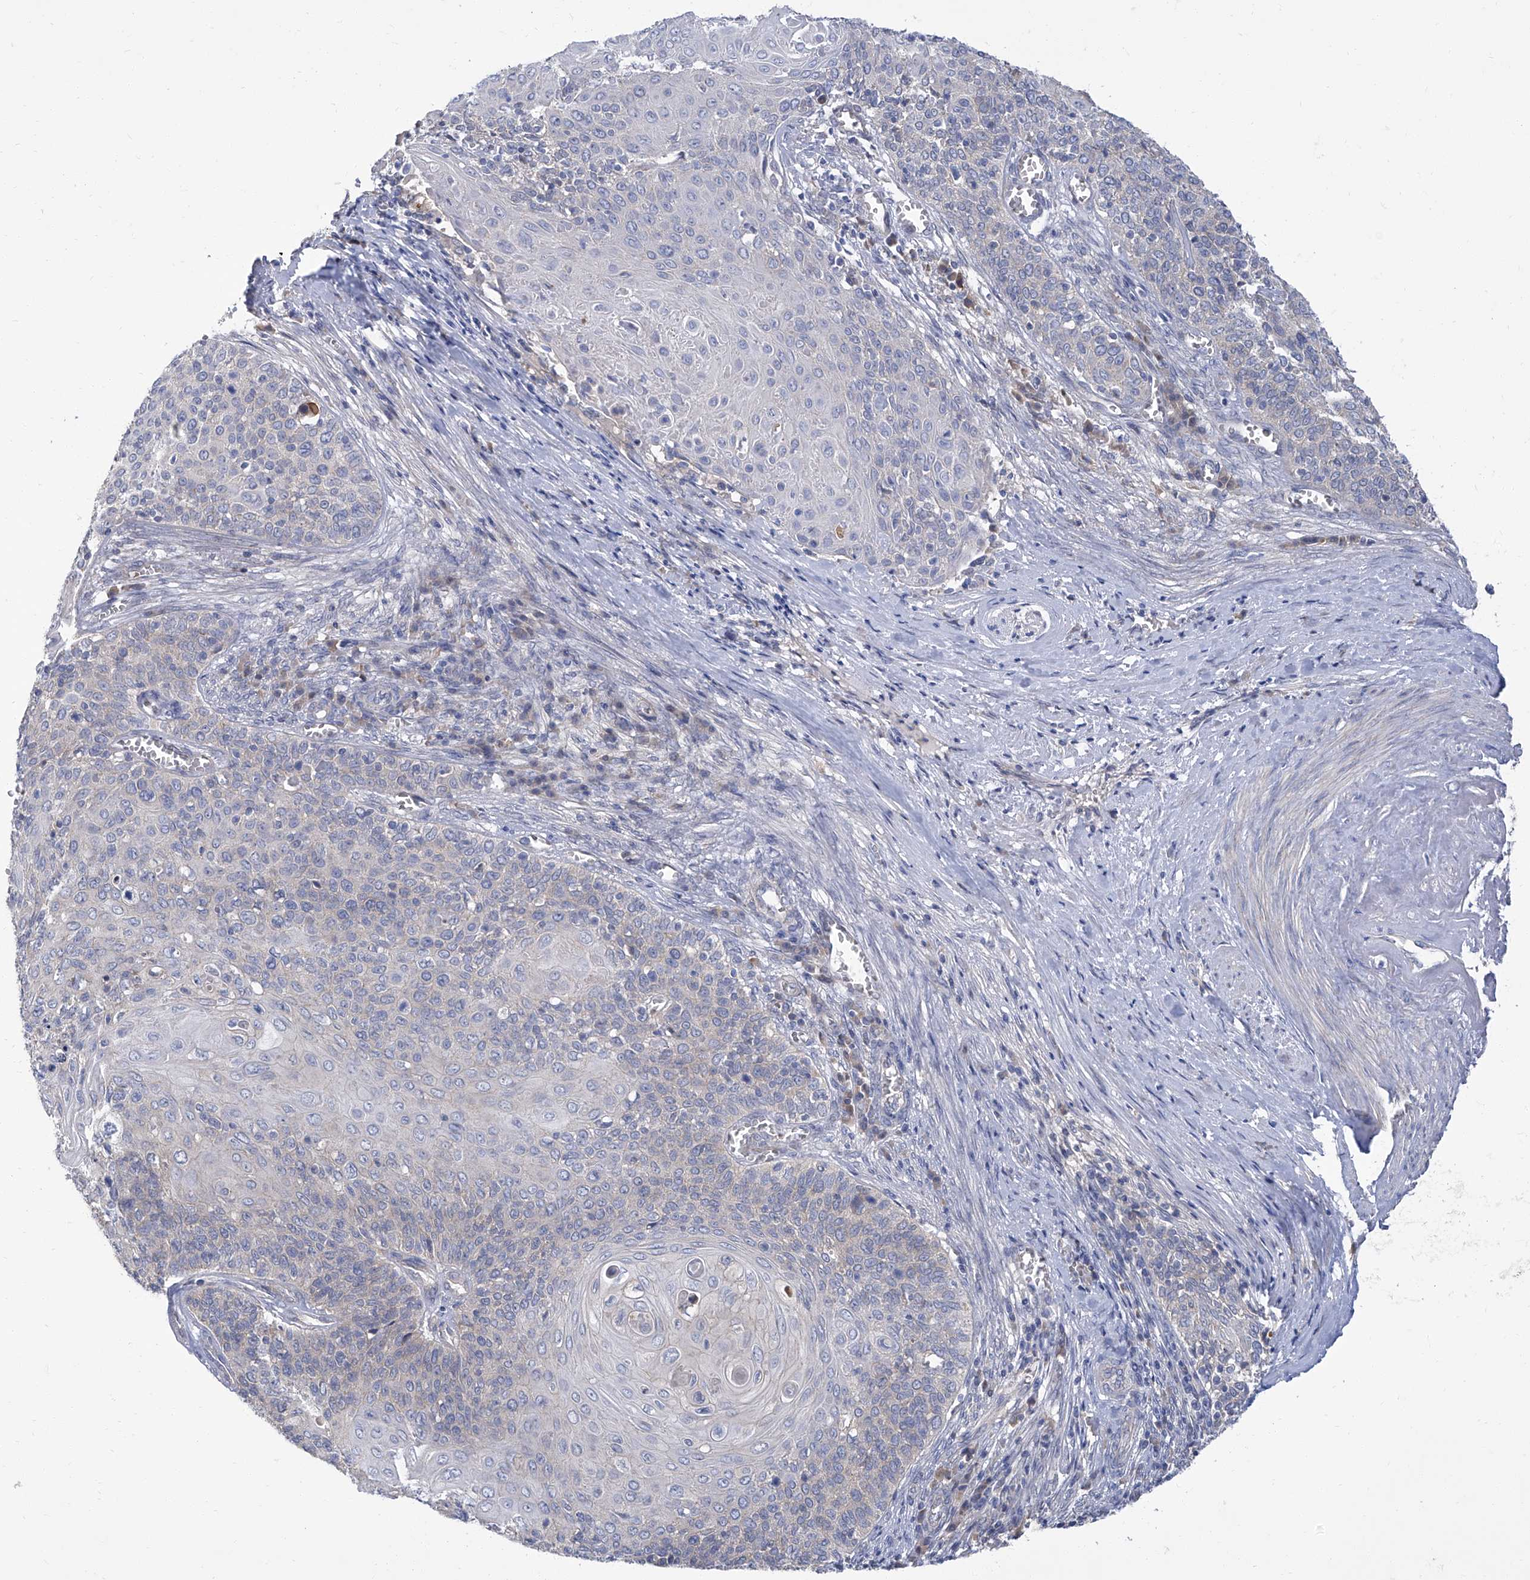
{"staining": {"intensity": "negative", "quantity": "none", "location": "none"}, "tissue": "cervical cancer", "cell_type": "Tumor cells", "image_type": "cancer", "snomed": [{"axis": "morphology", "description": "Squamous cell carcinoma, NOS"}, {"axis": "topography", "description": "Cervix"}], "caption": "Tumor cells show no significant protein positivity in cervical squamous cell carcinoma.", "gene": "PARD3", "patient": {"sex": "female", "age": 39}}